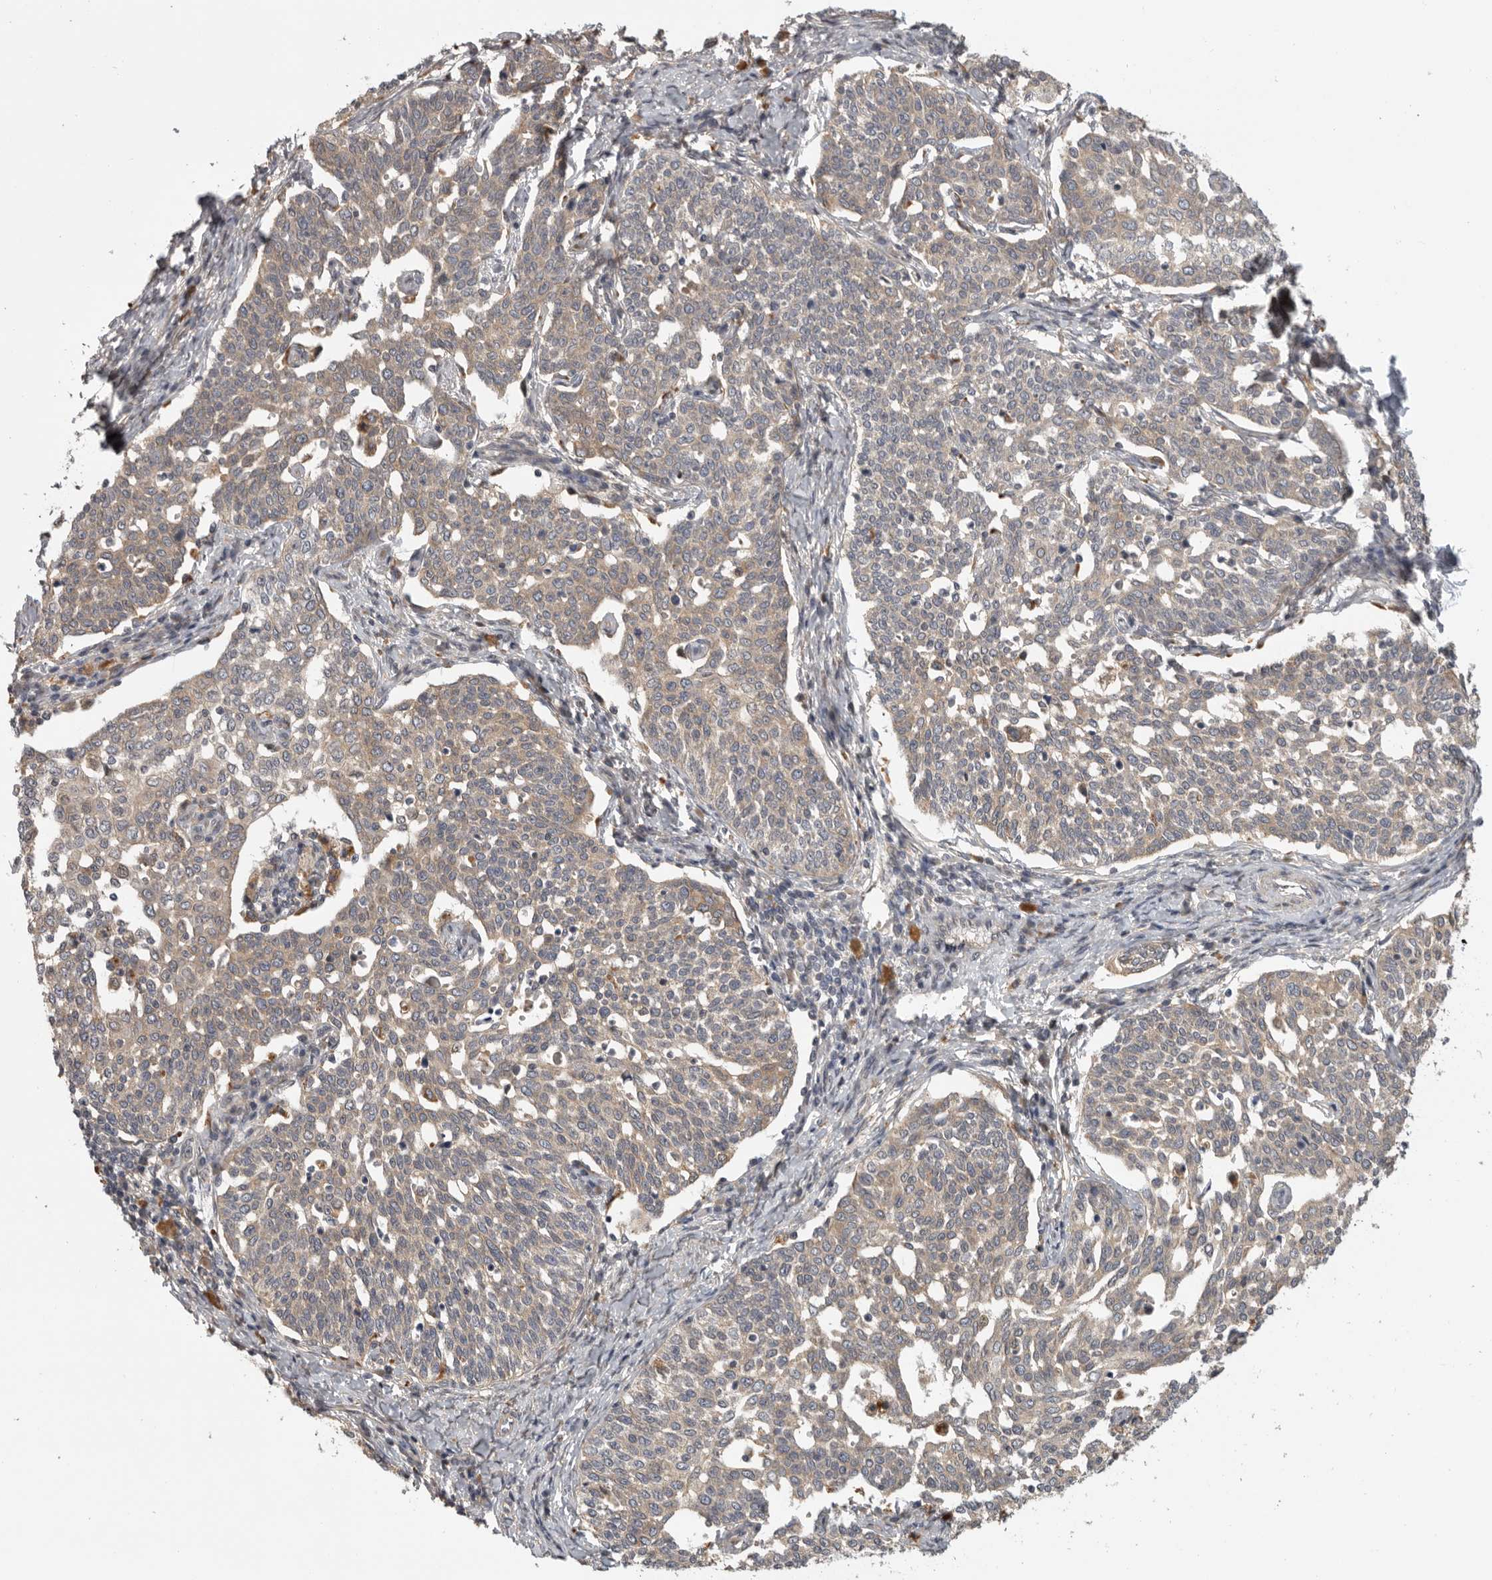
{"staining": {"intensity": "weak", "quantity": "<25%", "location": "cytoplasmic/membranous"}, "tissue": "cervical cancer", "cell_type": "Tumor cells", "image_type": "cancer", "snomed": [{"axis": "morphology", "description": "Squamous cell carcinoma, NOS"}, {"axis": "topography", "description": "Cervix"}], "caption": "This is an IHC image of human squamous cell carcinoma (cervical). There is no positivity in tumor cells.", "gene": "CUEDC1", "patient": {"sex": "female", "age": 34}}